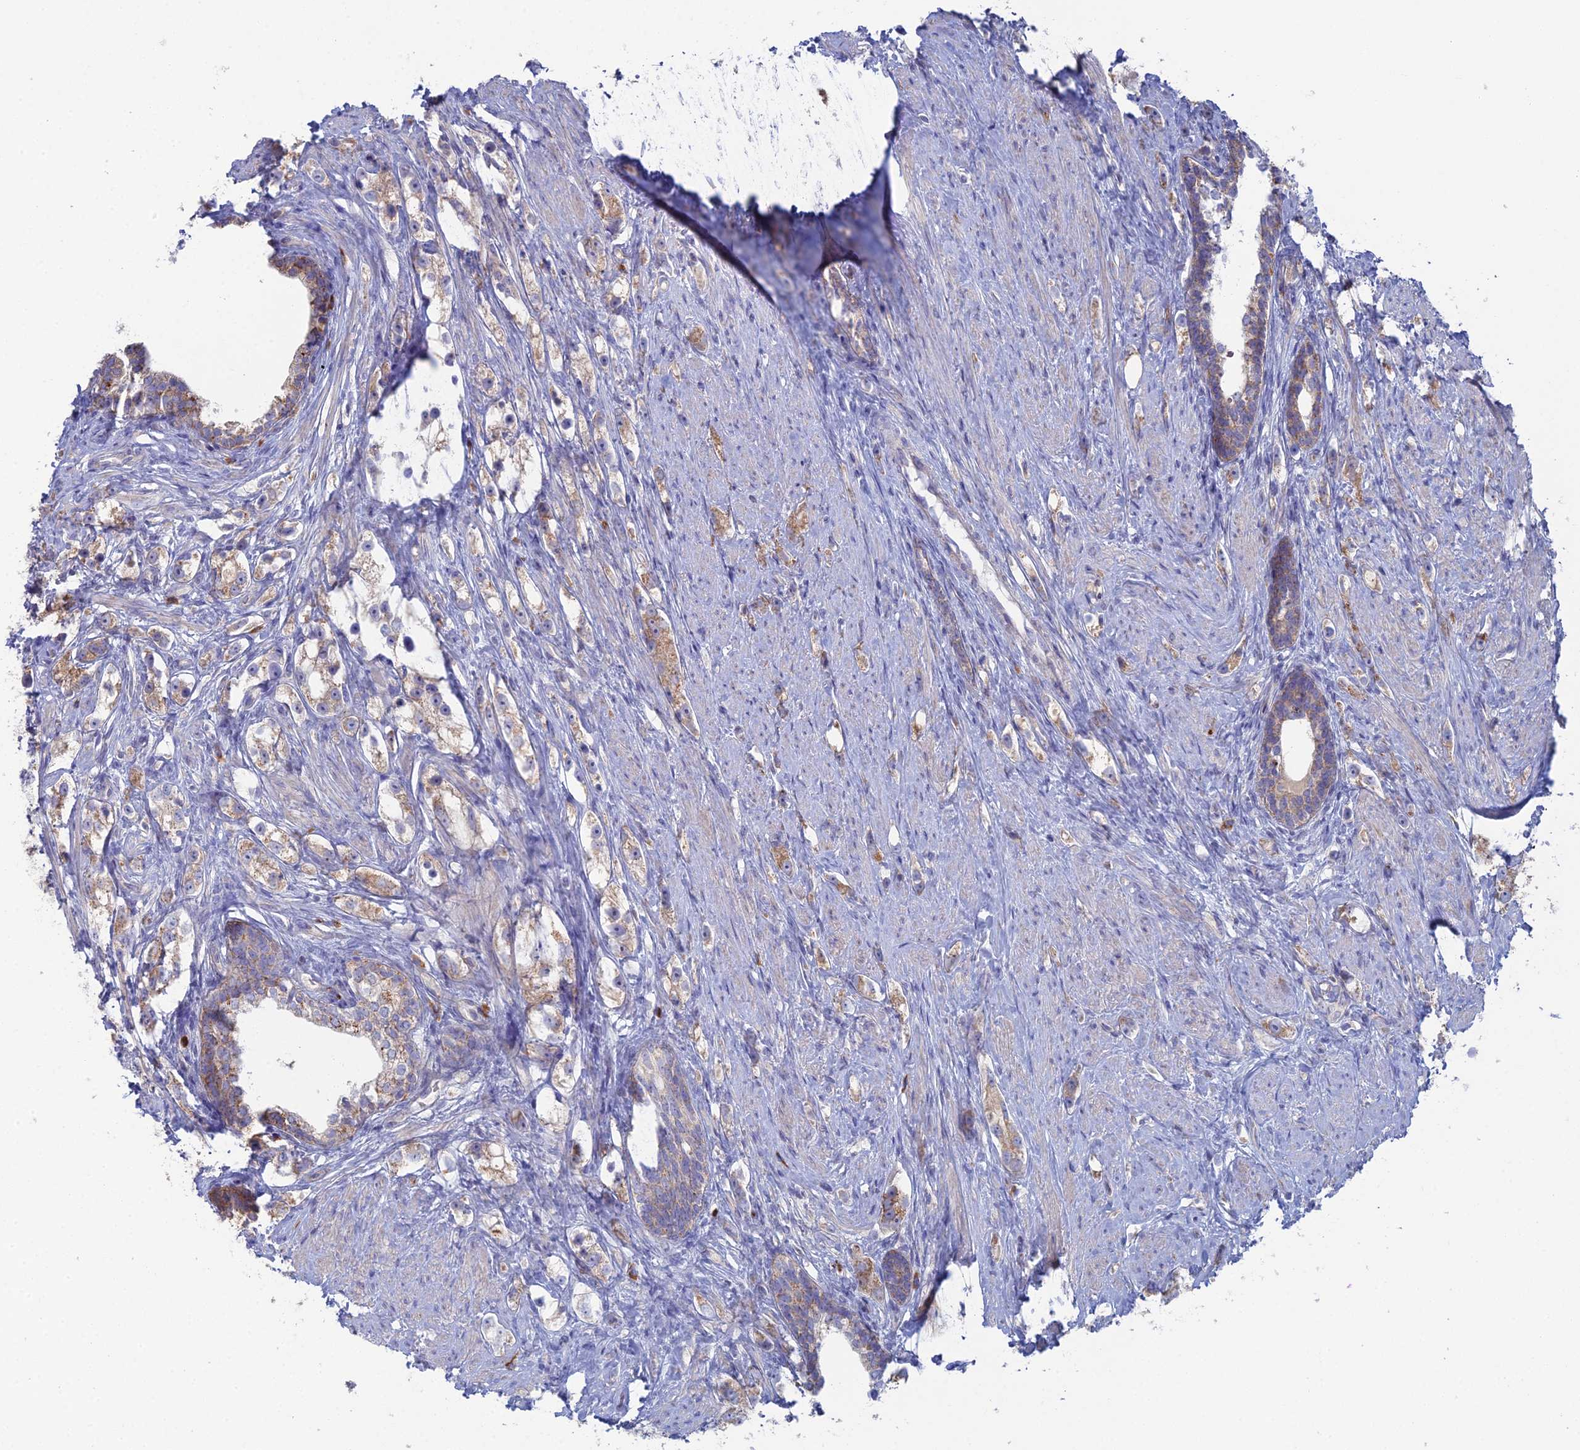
{"staining": {"intensity": "moderate", "quantity": "25%-75%", "location": "cytoplasmic/membranous"}, "tissue": "prostate cancer", "cell_type": "Tumor cells", "image_type": "cancer", "snomed": [{"axis": "morphology", "description": "Adenocarcinoma, High grade"}, {"axis": "topography", "description": "Prostate"}], "caption": "Protein staining of prostate cancer tissue shows moderate cytoplasmic/membranous staining in approximately 25%-75% of tumor cells.", "gene": "ARL16", "patient": {"sex": "male", "age": 63}}